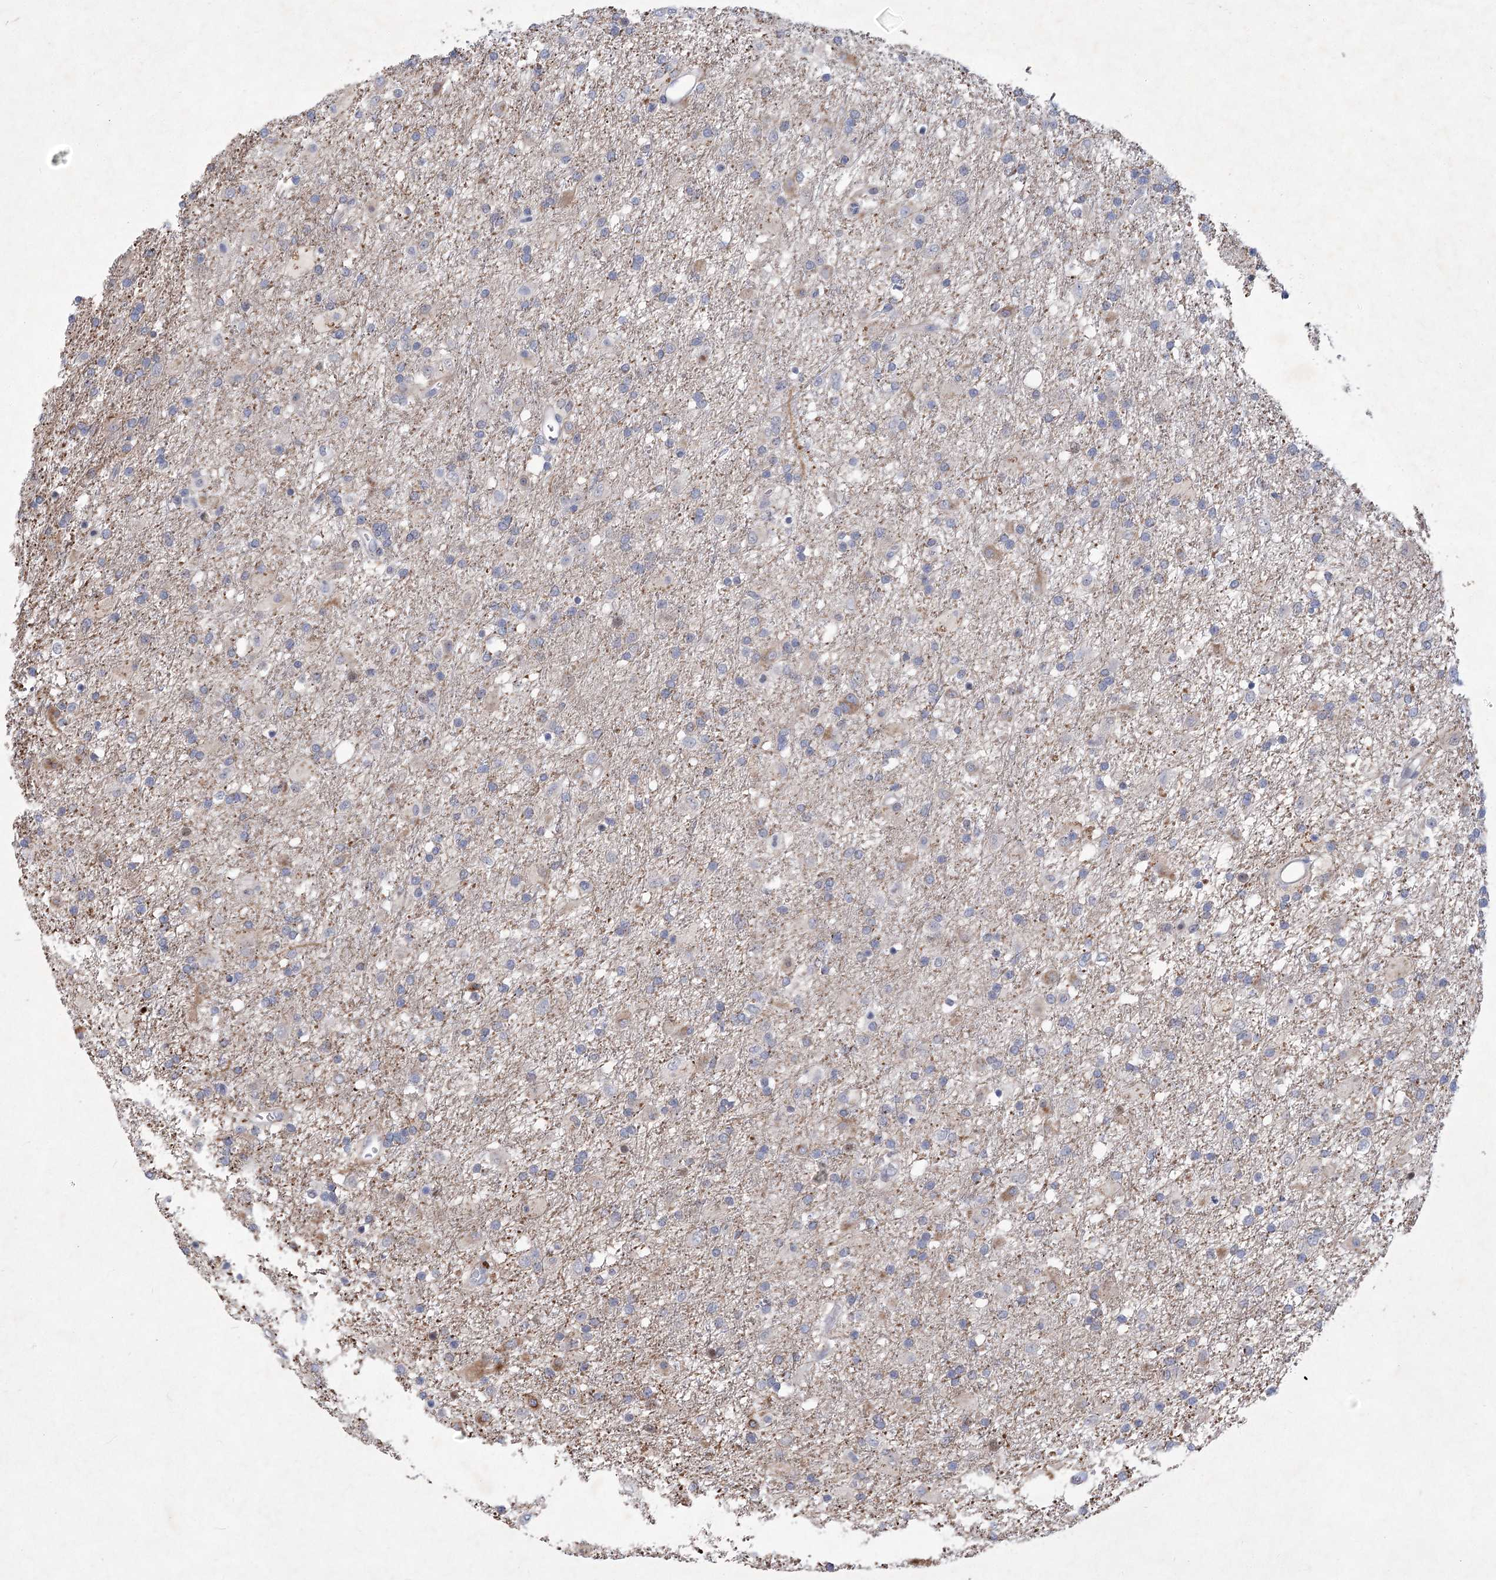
{"staining": {"intensity": "negative", "quantity": "none", "location": "none"}, "tissue": "glioma", "cell_type": "Tumor cells", "image_type": "cancer", "snomed": [{"axis": "morphology", "description": "Glioma, malignant, Low grade"}, {"axis": "topography", "description": "Brain"}], "caption": "A high-resolution photomicrograph shows immunohistochemistry (IHC) staining of low-grade glioma (malignant), which exhibits no significant expression in tumor cells.", "gene": "GCNT4", "patient": {"sex": "male", "age": 65}}